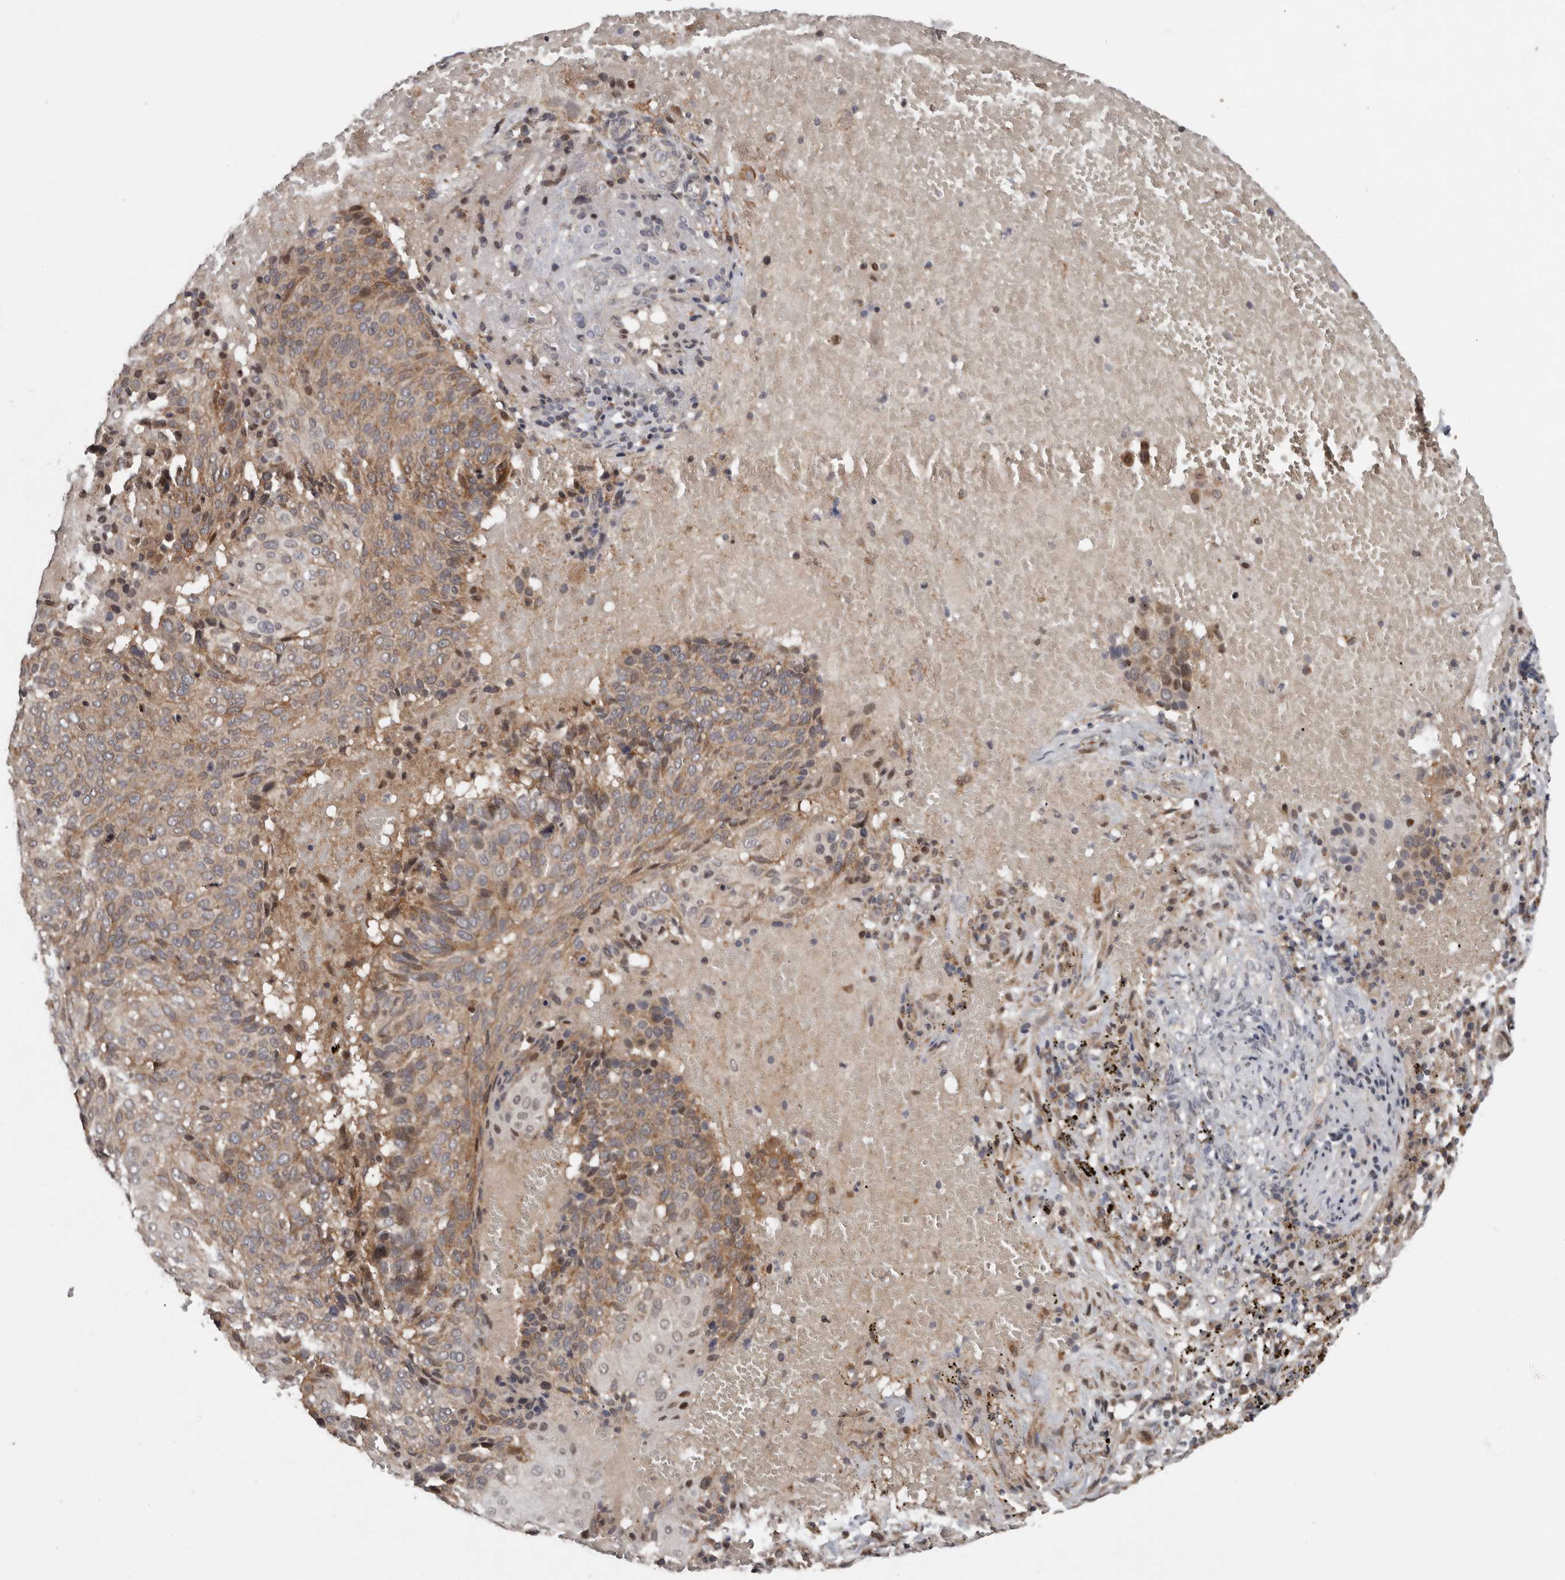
{"staining": {"intensity": "weak", "quantity": "25%-75%", "location": "cytoplasmic/membranous"}, "tissue": "cervical cancer", "cell_type": "Tumor cells", "image_type": "cancer", "snomed": [{"axis": "morphology", "description": "Squamous cell carcinoma, NOS"}, {"axis": "topography", "description": "Cervix"}], "caption": "This is an image of immunohistochemistry staining of cervical squamous cell carcinoma, which shows weak expression in the cytoplasmic/membranous of tumor cells.", "gene": "CHML", "patient": {"sex": "female", "age": 74}}